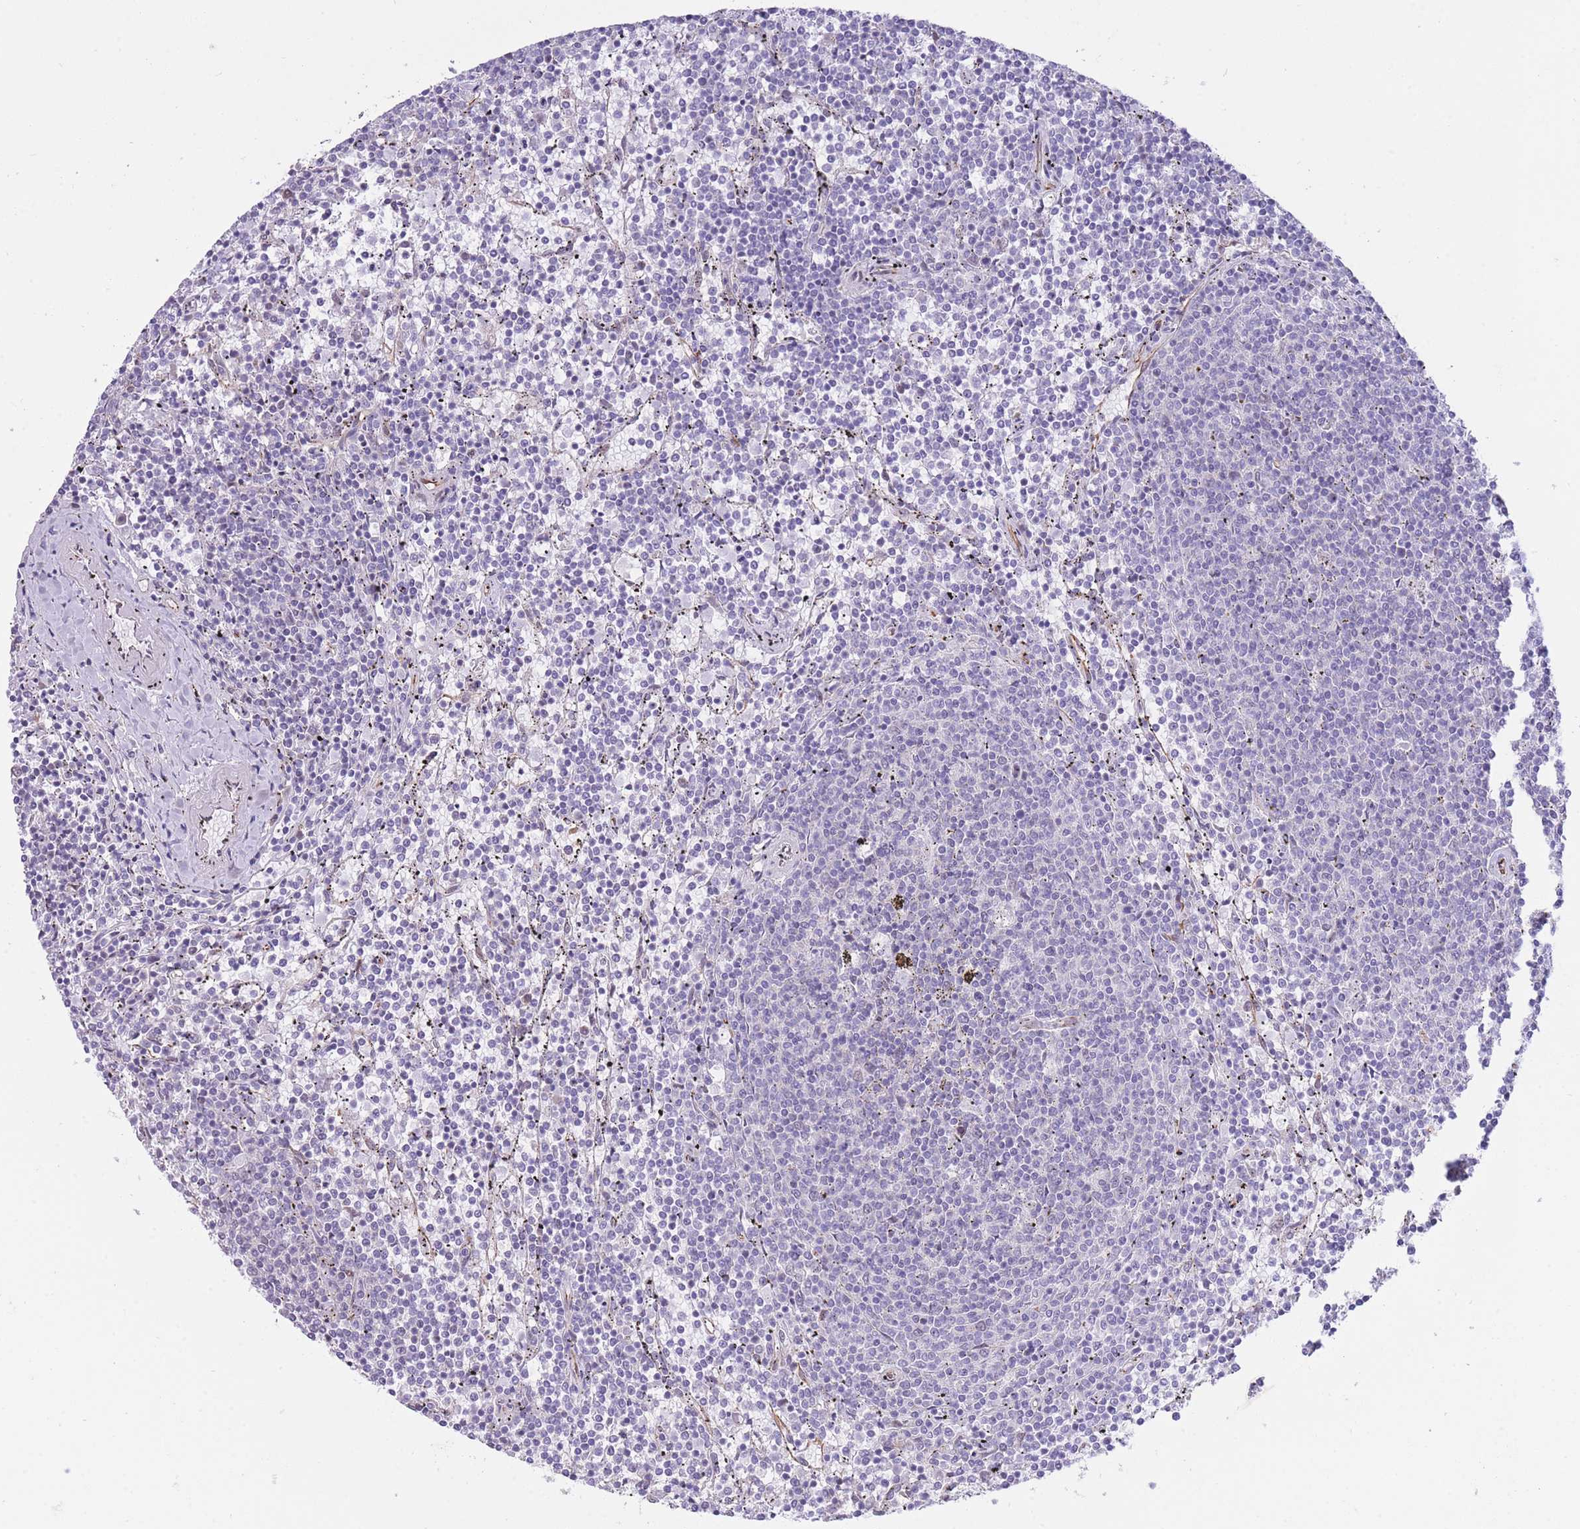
{"staining": {"intensity": "negative", "quantity": "none", "location": "none"}, "tissue": "lymphoma", "cell_type": "Tumor cells", "image_type": "cancer", "snomed": [{"axis": "morphology", "description": "Malignant lymphoma, non-Hodgkin's type, Low grade"}, {"axis": "topography", "description": "Spleen"}], "caption": "The IHC histopathology image has no significant expression in tumor cells of lymphoma tissue.", "gene": "PSG8", "patient": {"sex": "female", "age": 50}}